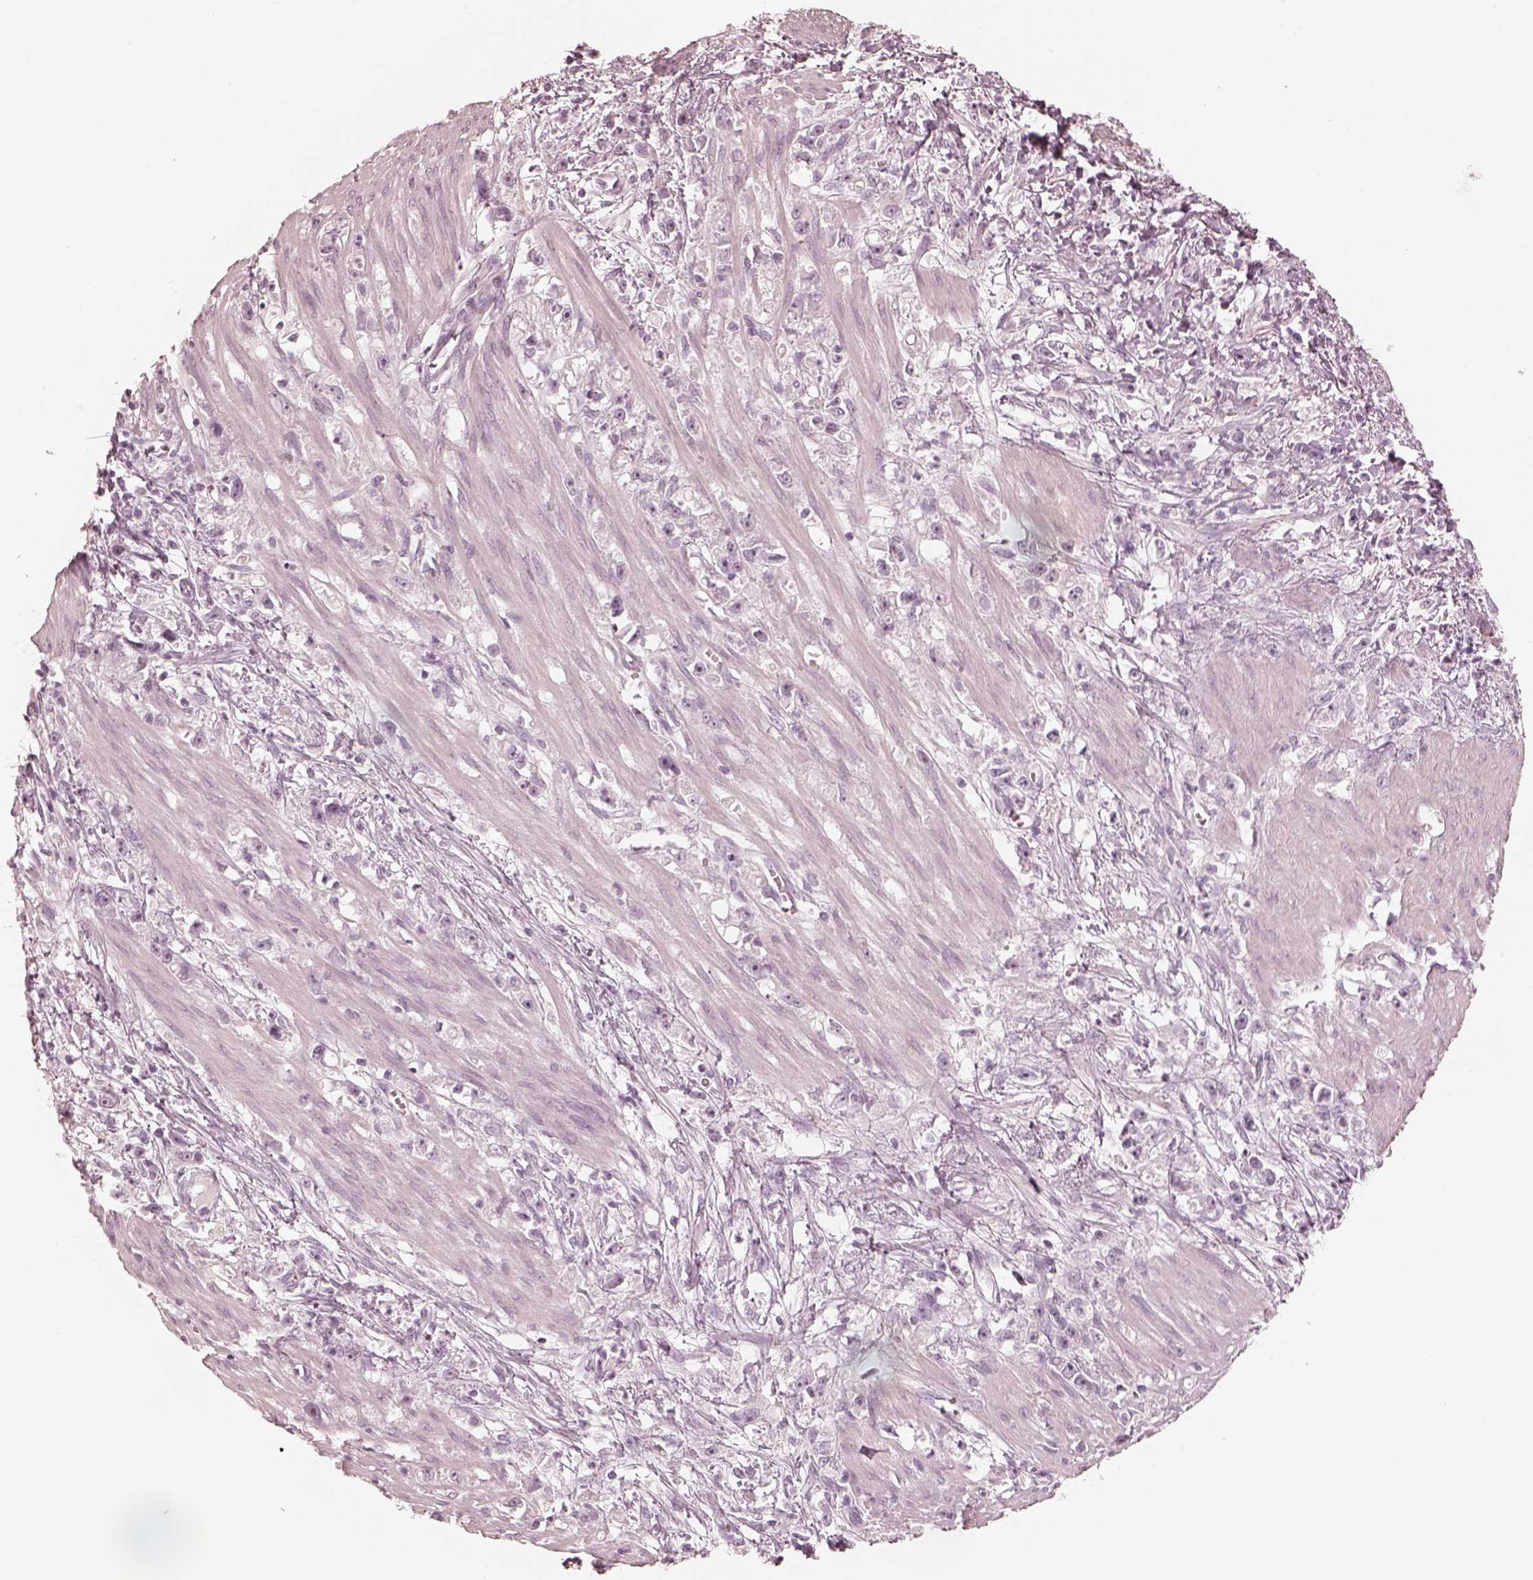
{"staining": {"intensity": "negative", "quantity": "none", "location": "none"}, "tissue": "stomach cancer", "cell_type": "Tumor cells", "image_type": "cancer", "snomed": [{"axis": "morphology", "description": "Adenocarcinoma, NOS"}, {"axis": "topography", "description": "Stomach"}], "caption": "Immunohistochemistry photomicrograph of neoplastic tissue: human stomach adenocarcinoma stained with DAB displays no significant protein staining in tumor cells.", "gene": "CALR3", "patient": {"sex": "female", "age": 59}}